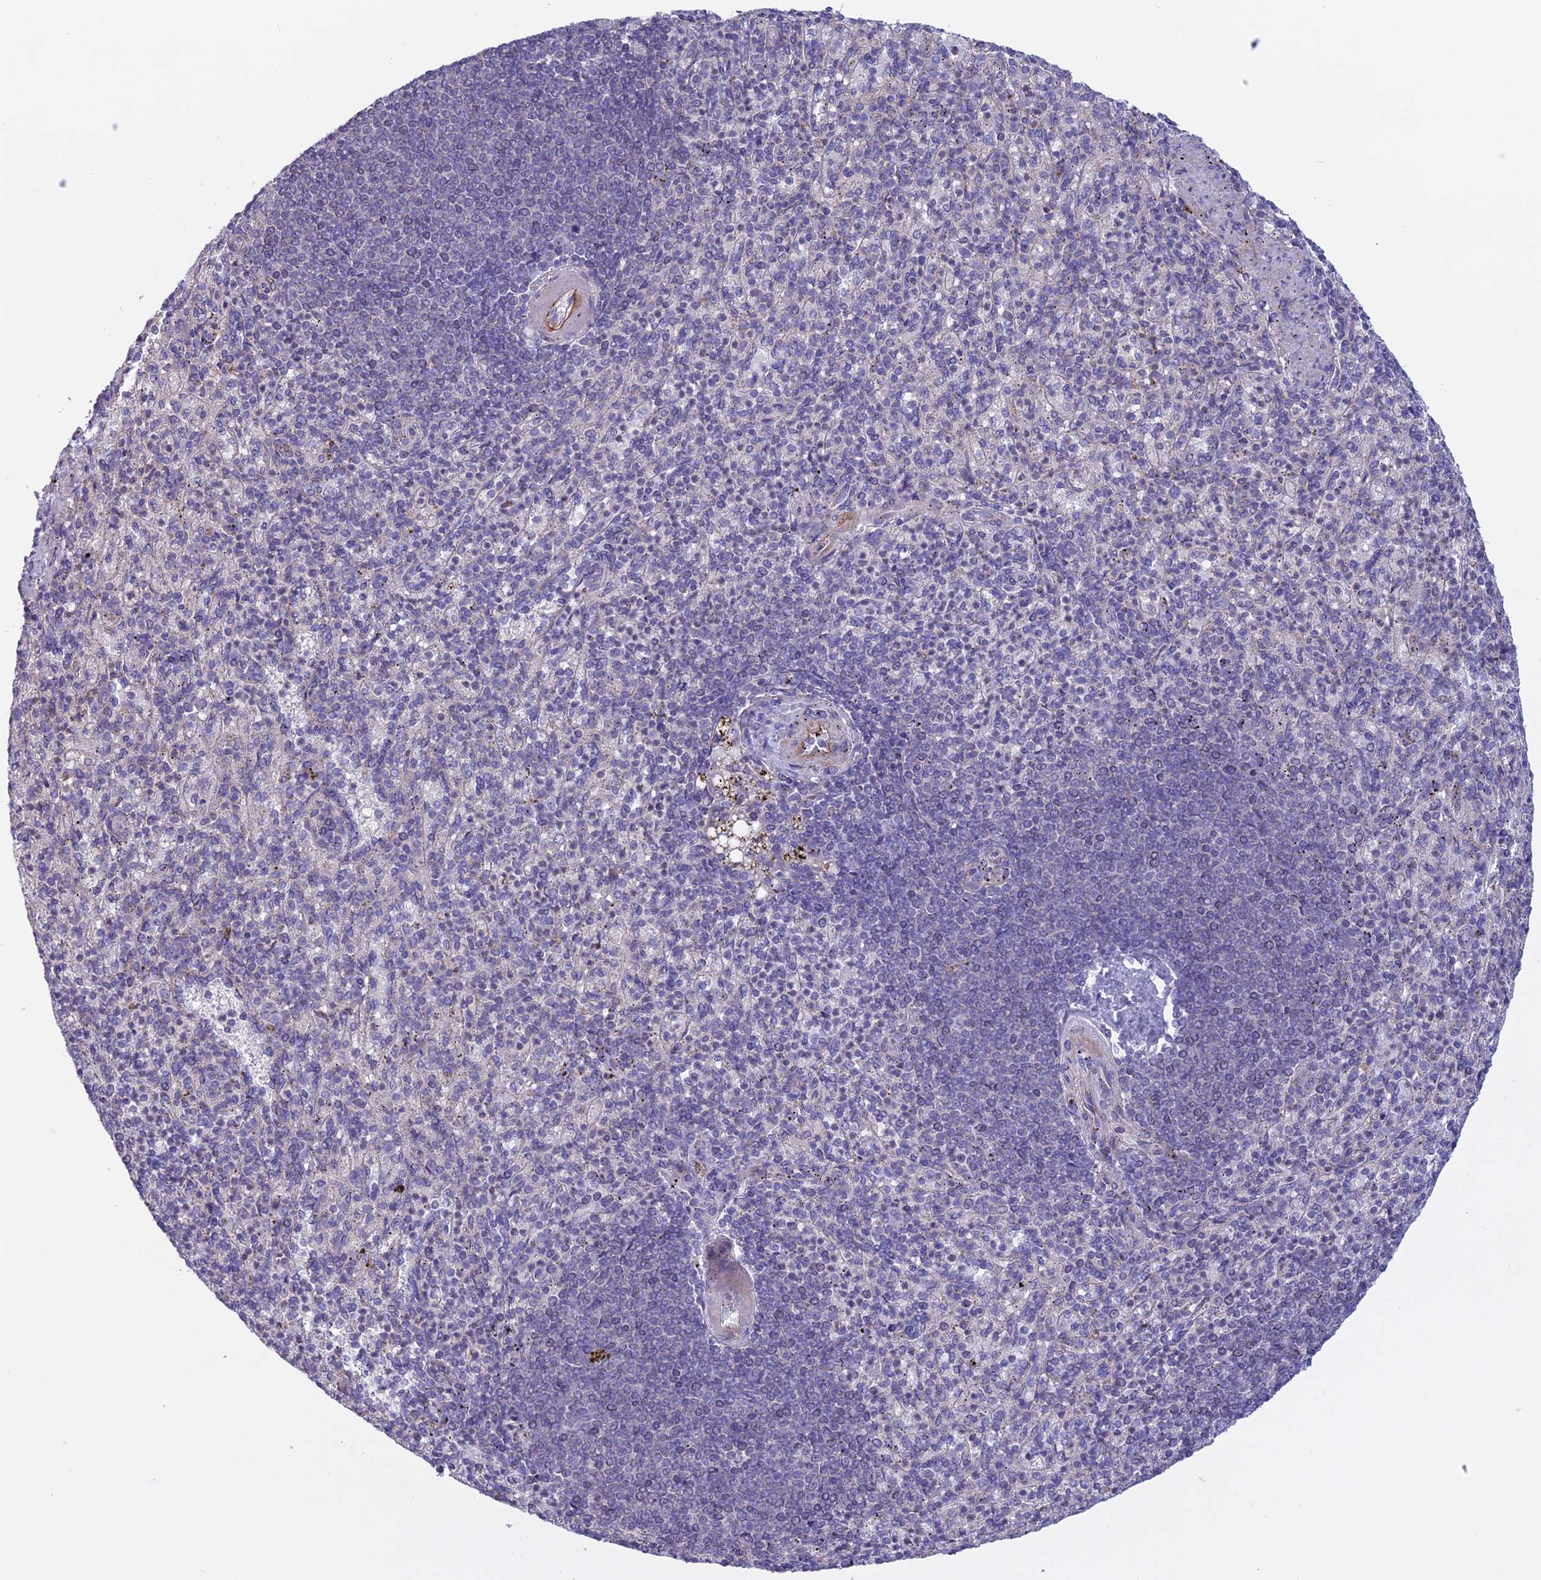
{"staining": {"intensity": "negative", "quantity": "none", "location": "none"}, "tissue": "spleen", "cell_type": "Cells in red pulp", "image_type": "normal", "snomed": [{"axis": "morphology", "description": "Normal tissue, NOS"}, {"axis": "topography", "description": "Spleen"}], "caption": "DAB (3,3'-diaminobenzidine) immunohistochemical staining of benign spleen demonstrates no significant positivity in cells in red pulp.", "gene": "SPHKAP", "patient": {"sex": "female", "age": 74}}